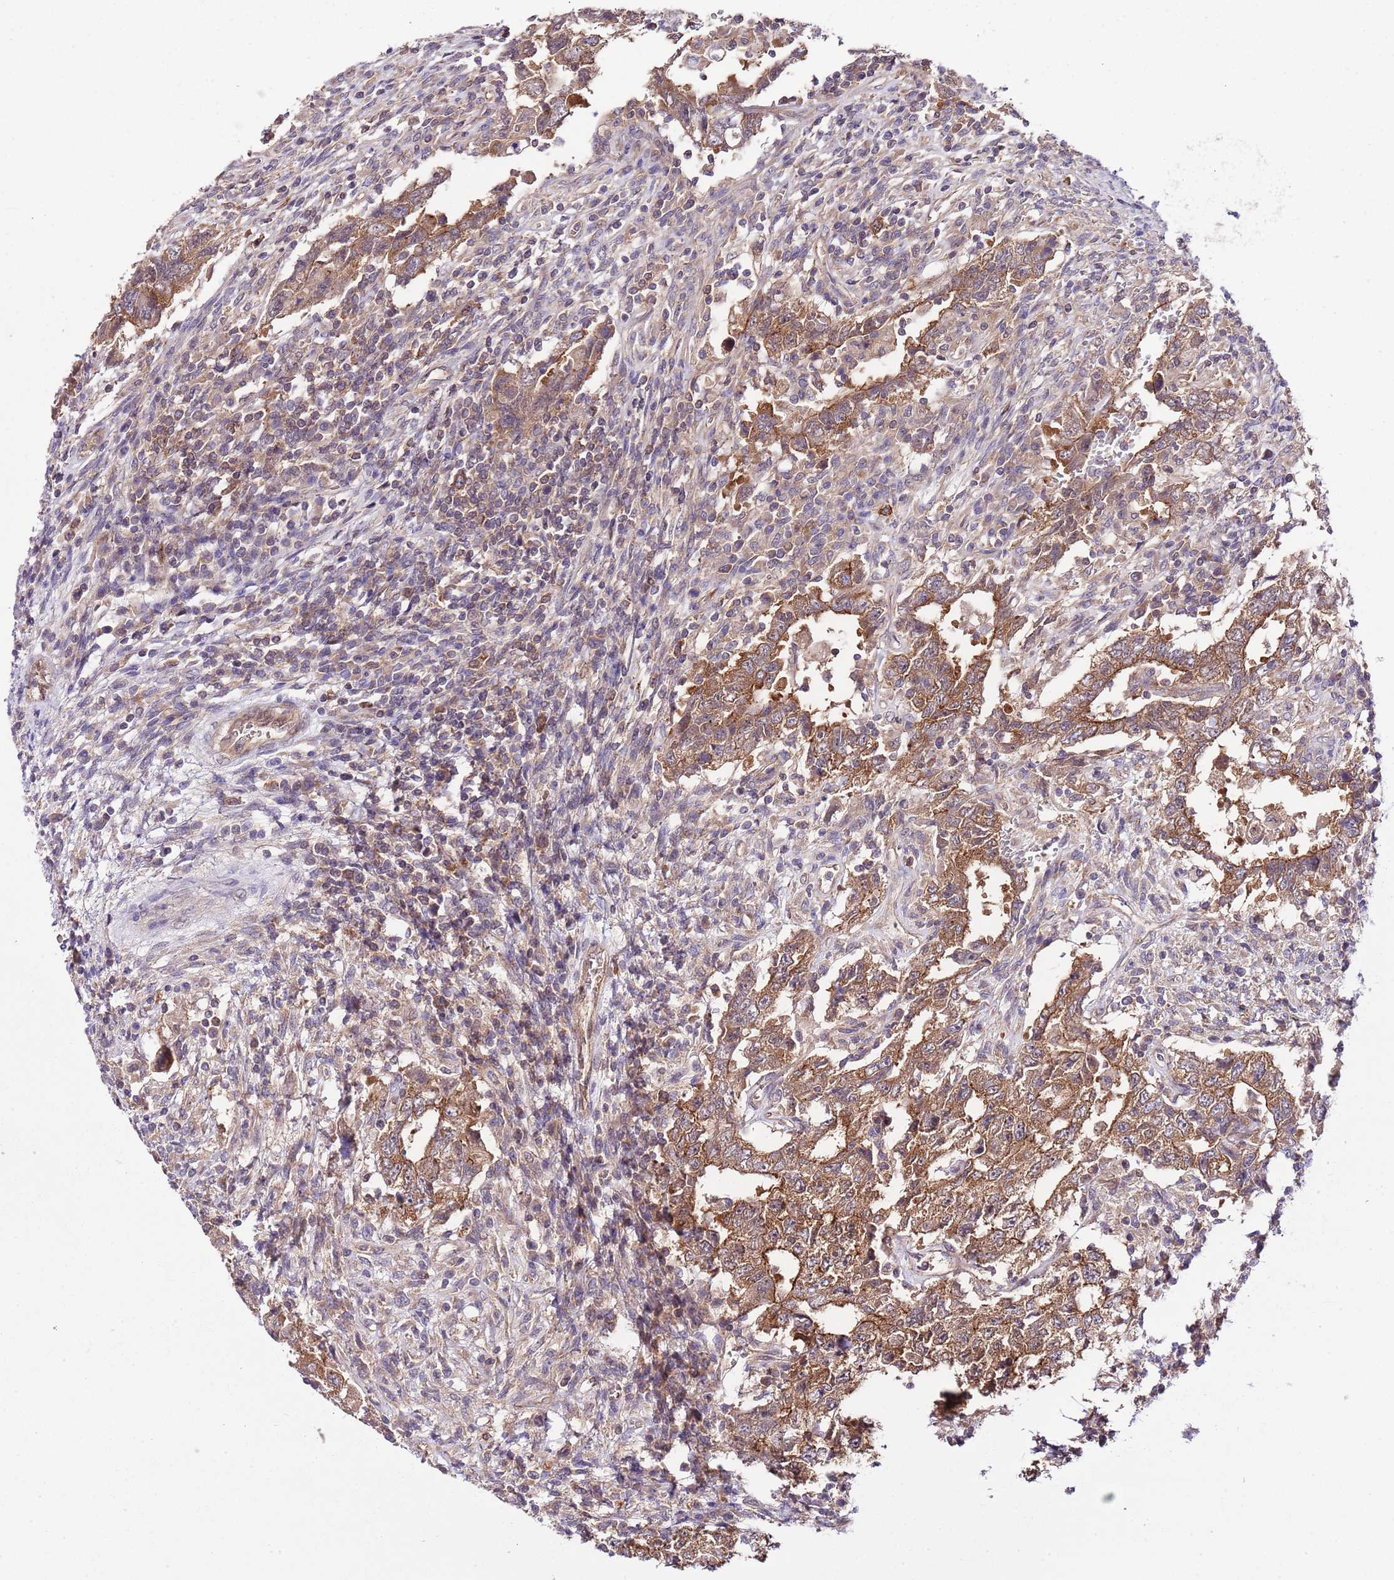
{"staining": {"intensity": "moderate", "quantity": ">75%", "location": "cytoplasmic/membranous"}, "tissue": "testis cancer", "cell_type": "Tumor cells", "image_type": "cancer", "snomed": [{"axis": "morphology", "description": "Carcinoma, Embryonal, NOS"}, {"axis": "topography", "description": "Testis"}], "caption": "A micrograph of human testis embryonal carcinoma stained for a protein displays moderate cytoplasmic/membranous brown staining in tumor cells. The protein of interest is stained brown, and the nuclei are stained in blue (DAB (3,3'-diaminobenzidine) IHC with brightfield microscopy, high magnification).", "gene": "DONSON", "patient": {"sex": "male", "age": 26}}